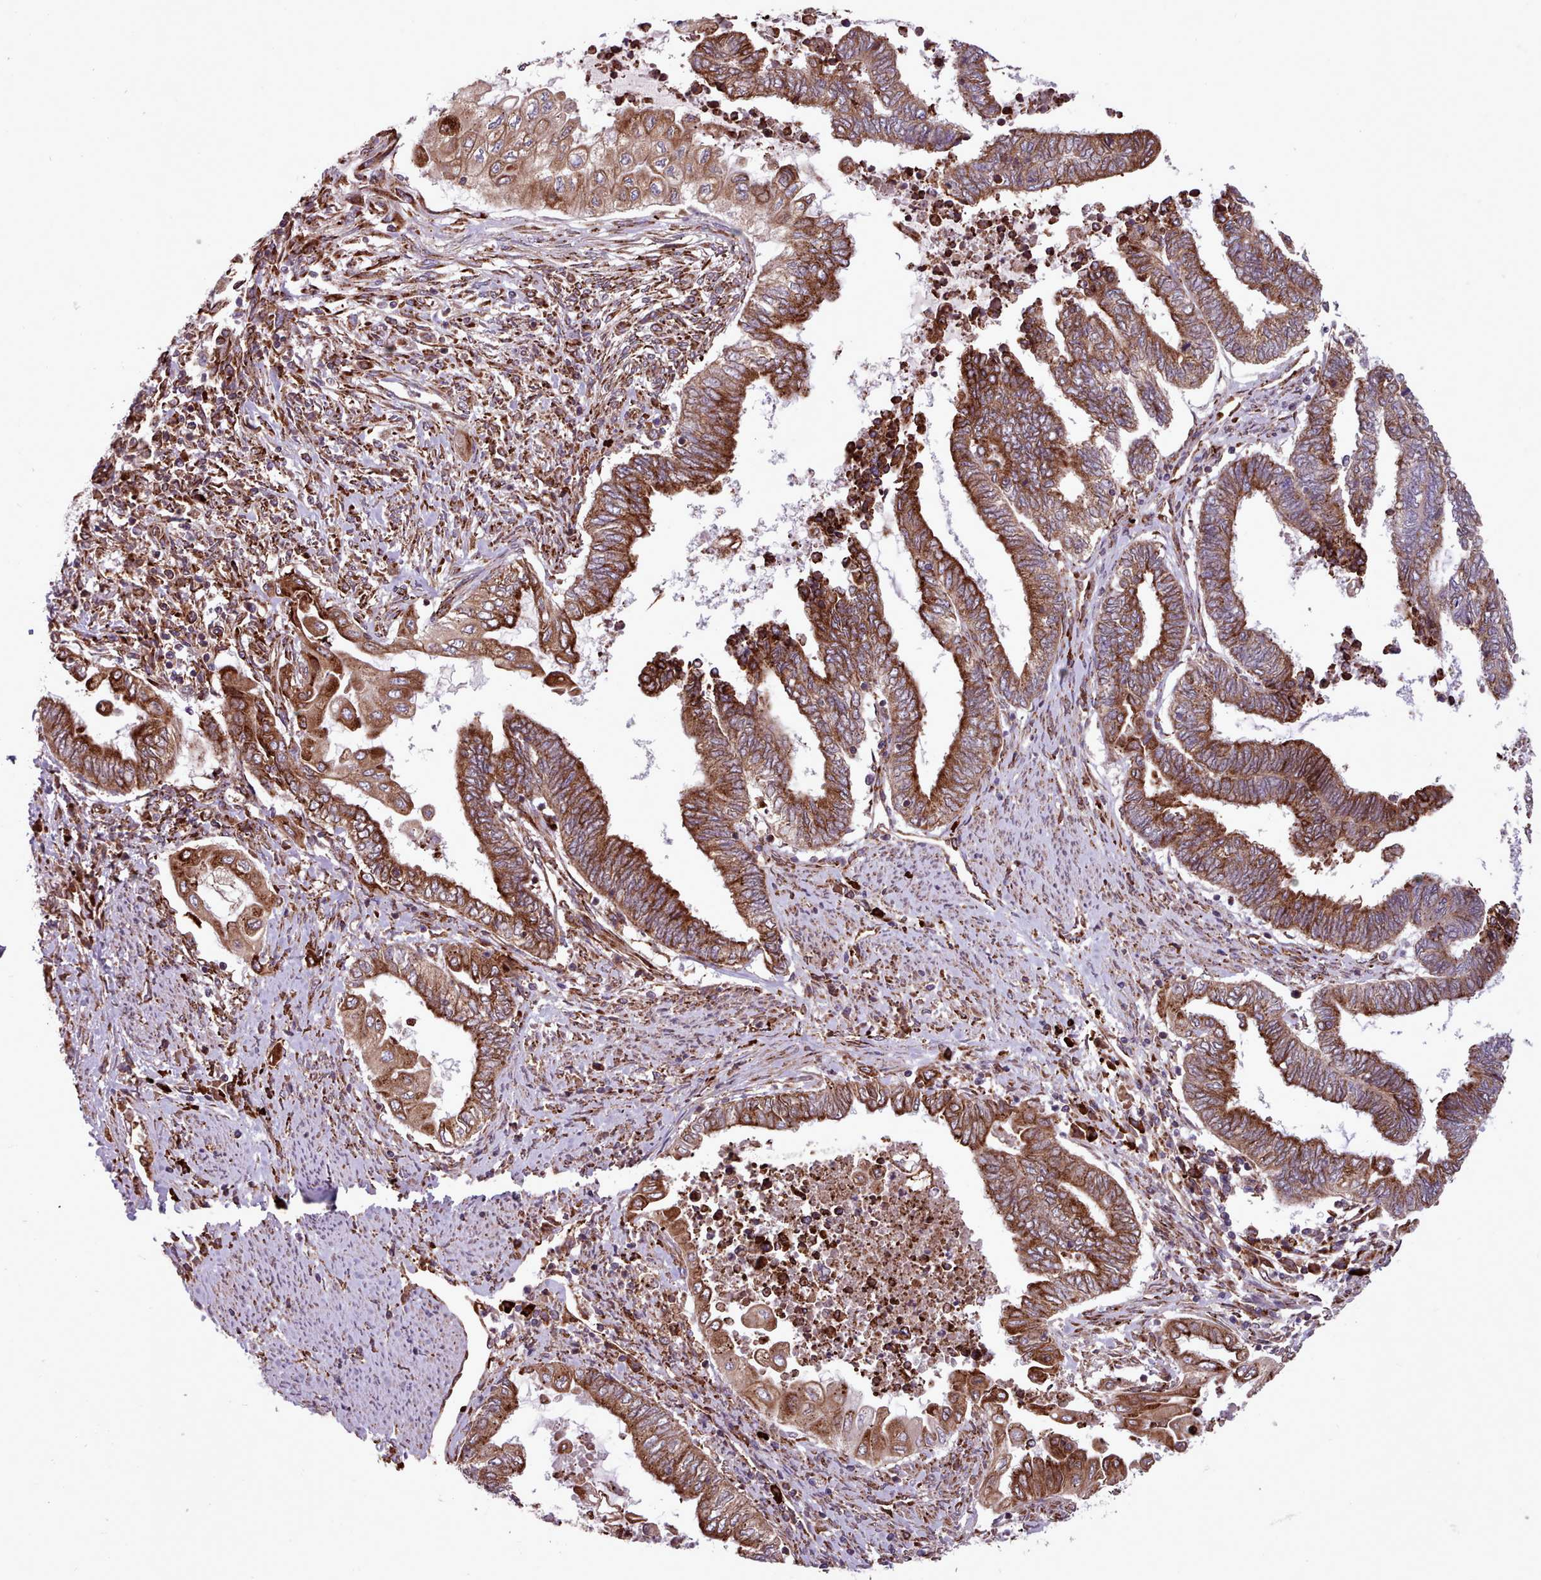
{"staining": {"intensity": "strong", "quantity": ">75%", "location": "cytoplasmic/membranous"}, "tissue": "endometrial cancer", "cell_type": "Tumor cells", "image_type": "cancer", "snomed": [{"axis": "morphology", "description": "Adenocarcinoma, NOS"}, {"axis": "topography", "description": "Uterus"}, {"axis": "topography", "description": "Endometrium"}], "caption": "Immunohistochemistry (IHC) micrograph of neoplastic tissue: human endometrial cancer stained using immunohistochemistry (IHC) displays high levels of strong protein expression localized specifically in the cytoplasmic/membranous of tumor cells, appearing as a cytoplasmic/membranous brown color.", "gene": "TTLL3", "patient": {"sex": "female", "age": 70}}